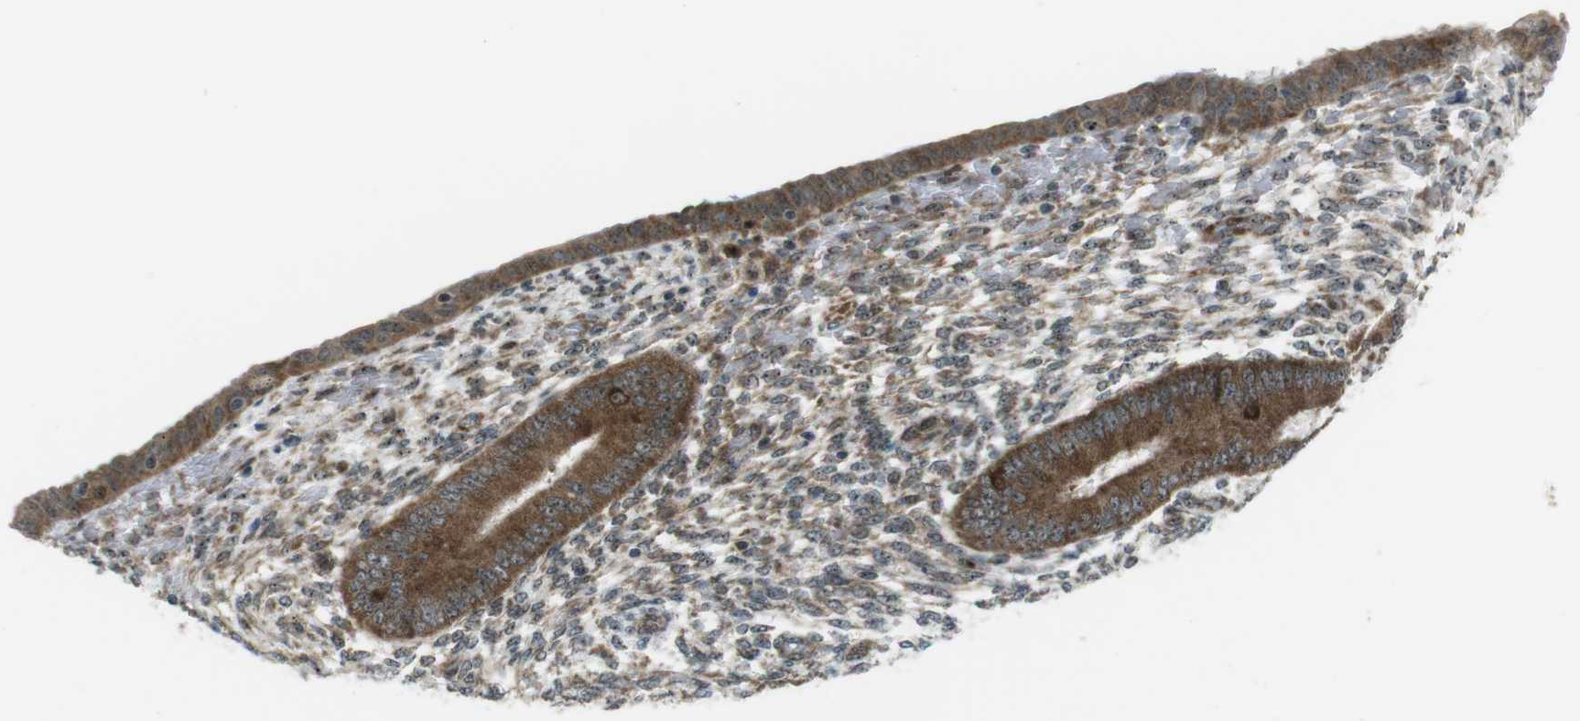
{"staining": {"intensity": "moderate", "quantity": ">75%", "location": "cytoplasmic/membranous,nuclear"}, "tissue": "endometrium", "cell_type": "Cells in endometrial stroma", "image_type": "normal", "snomed": [{"axis": "morphology", "description": "Normal tissue, NOS"}, {"axis": "topography", "description": "Endometrium"}], "caption": "Immunohistochemistry photomicrograph of unremarkable human endometrium stained for a protein (brown), which exhibits medium levels of moderate cytoplasmic/membranous,nuclear expression in about >75% of cells in endometrial stroma.", "gene": "CSNK1D", "patient": {"sex": "female", "age": 42}}